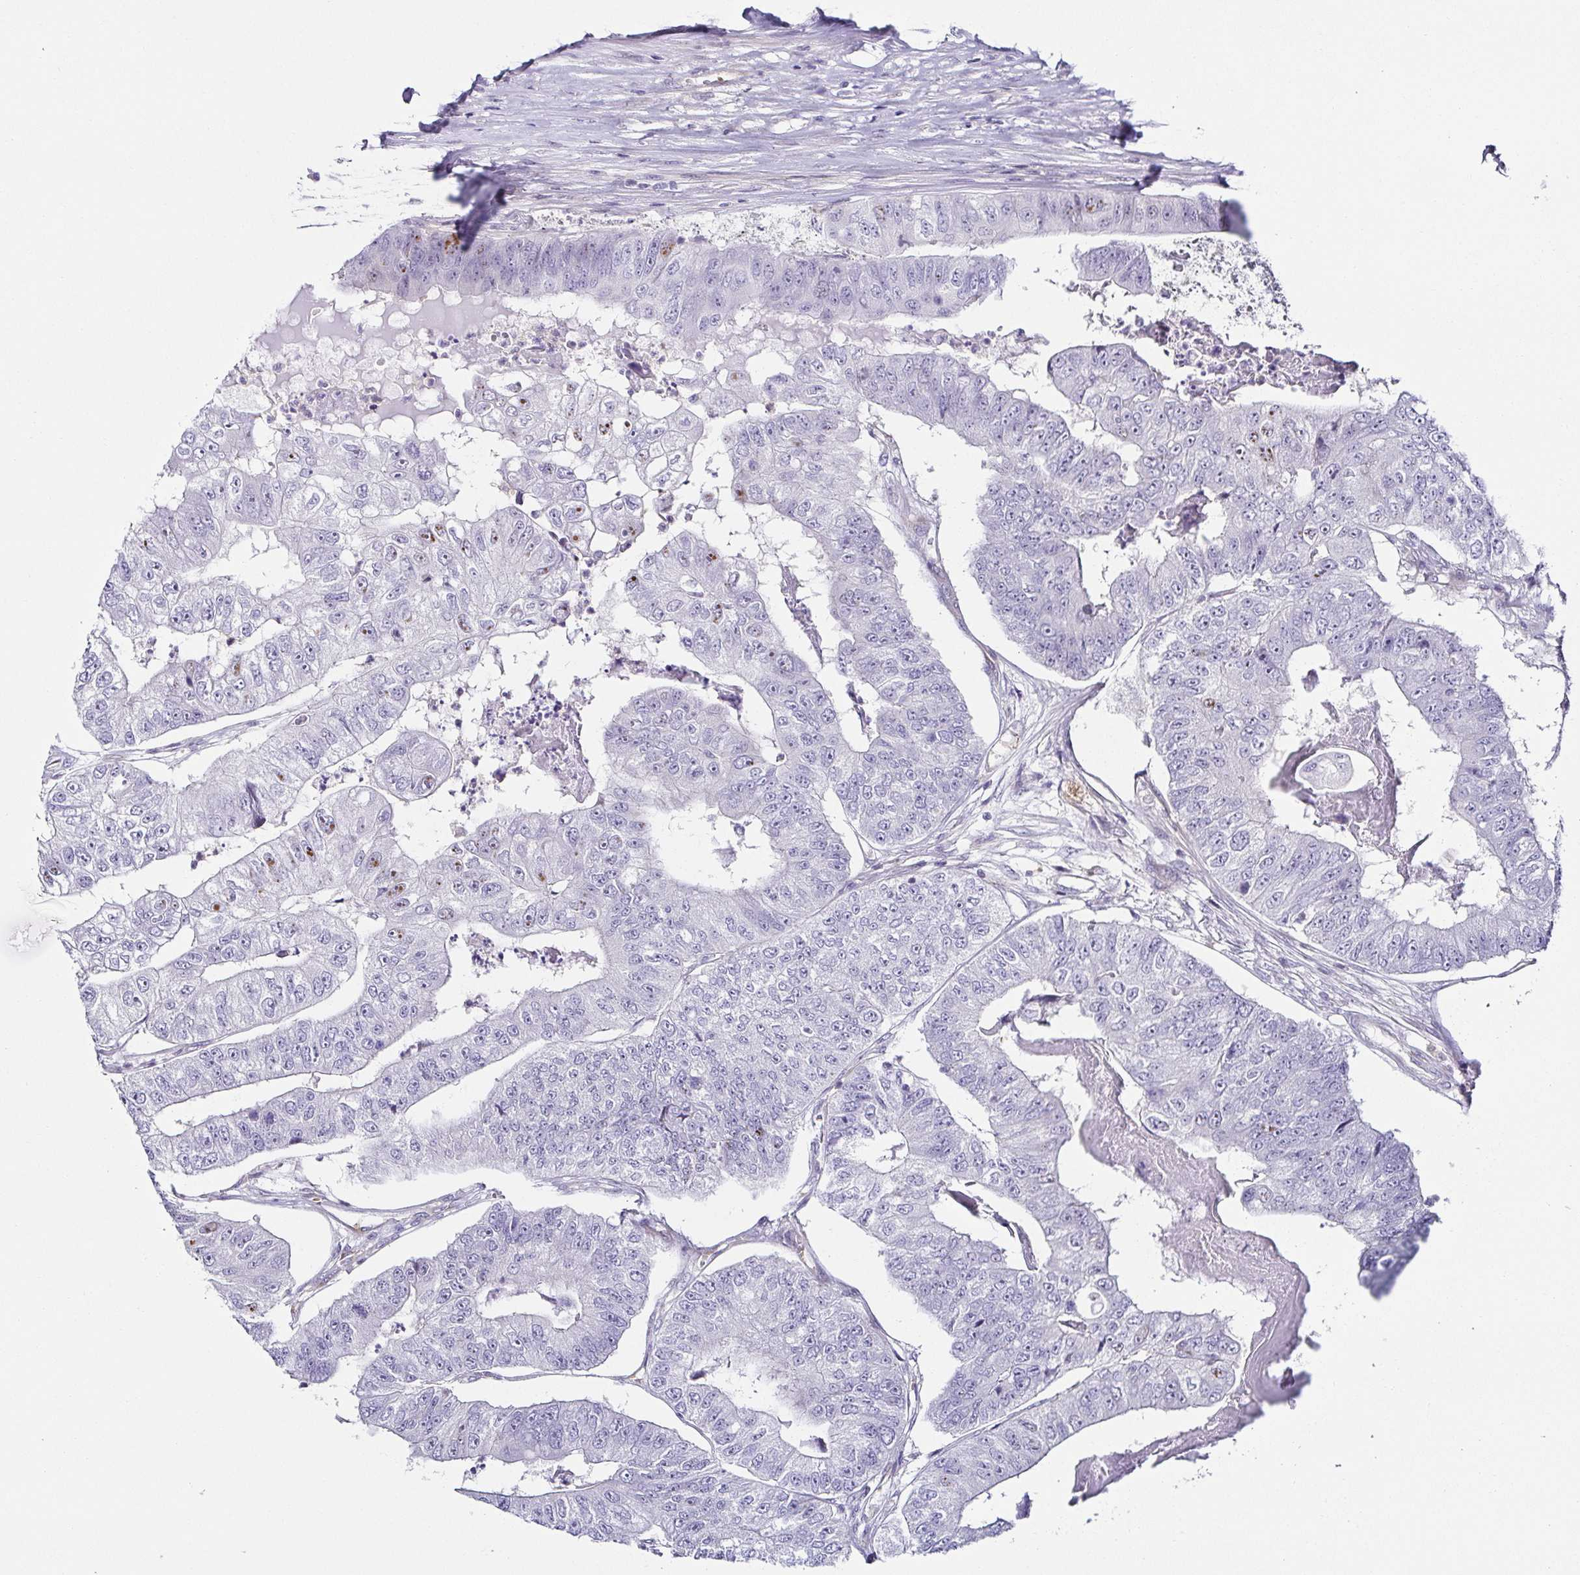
{"staining": {"intensity": "negative", "quantity": "none", "location": "none"}, "tissue": "colorectal cancer", "cell_type": "Tumor cells", "image_type": "cancer", "snomed": [{"axis": "morphology", "description": "Adenocarcinoma, NOS"}, {"axis": "topography", "description": "Colon"}], "caption": "A photomicrograph of human adenocarcinoma (colorectal) is negative for staining in tumor cells.", "gene": "FAM162B", "patient": {"sex": "female", "age": 67}}